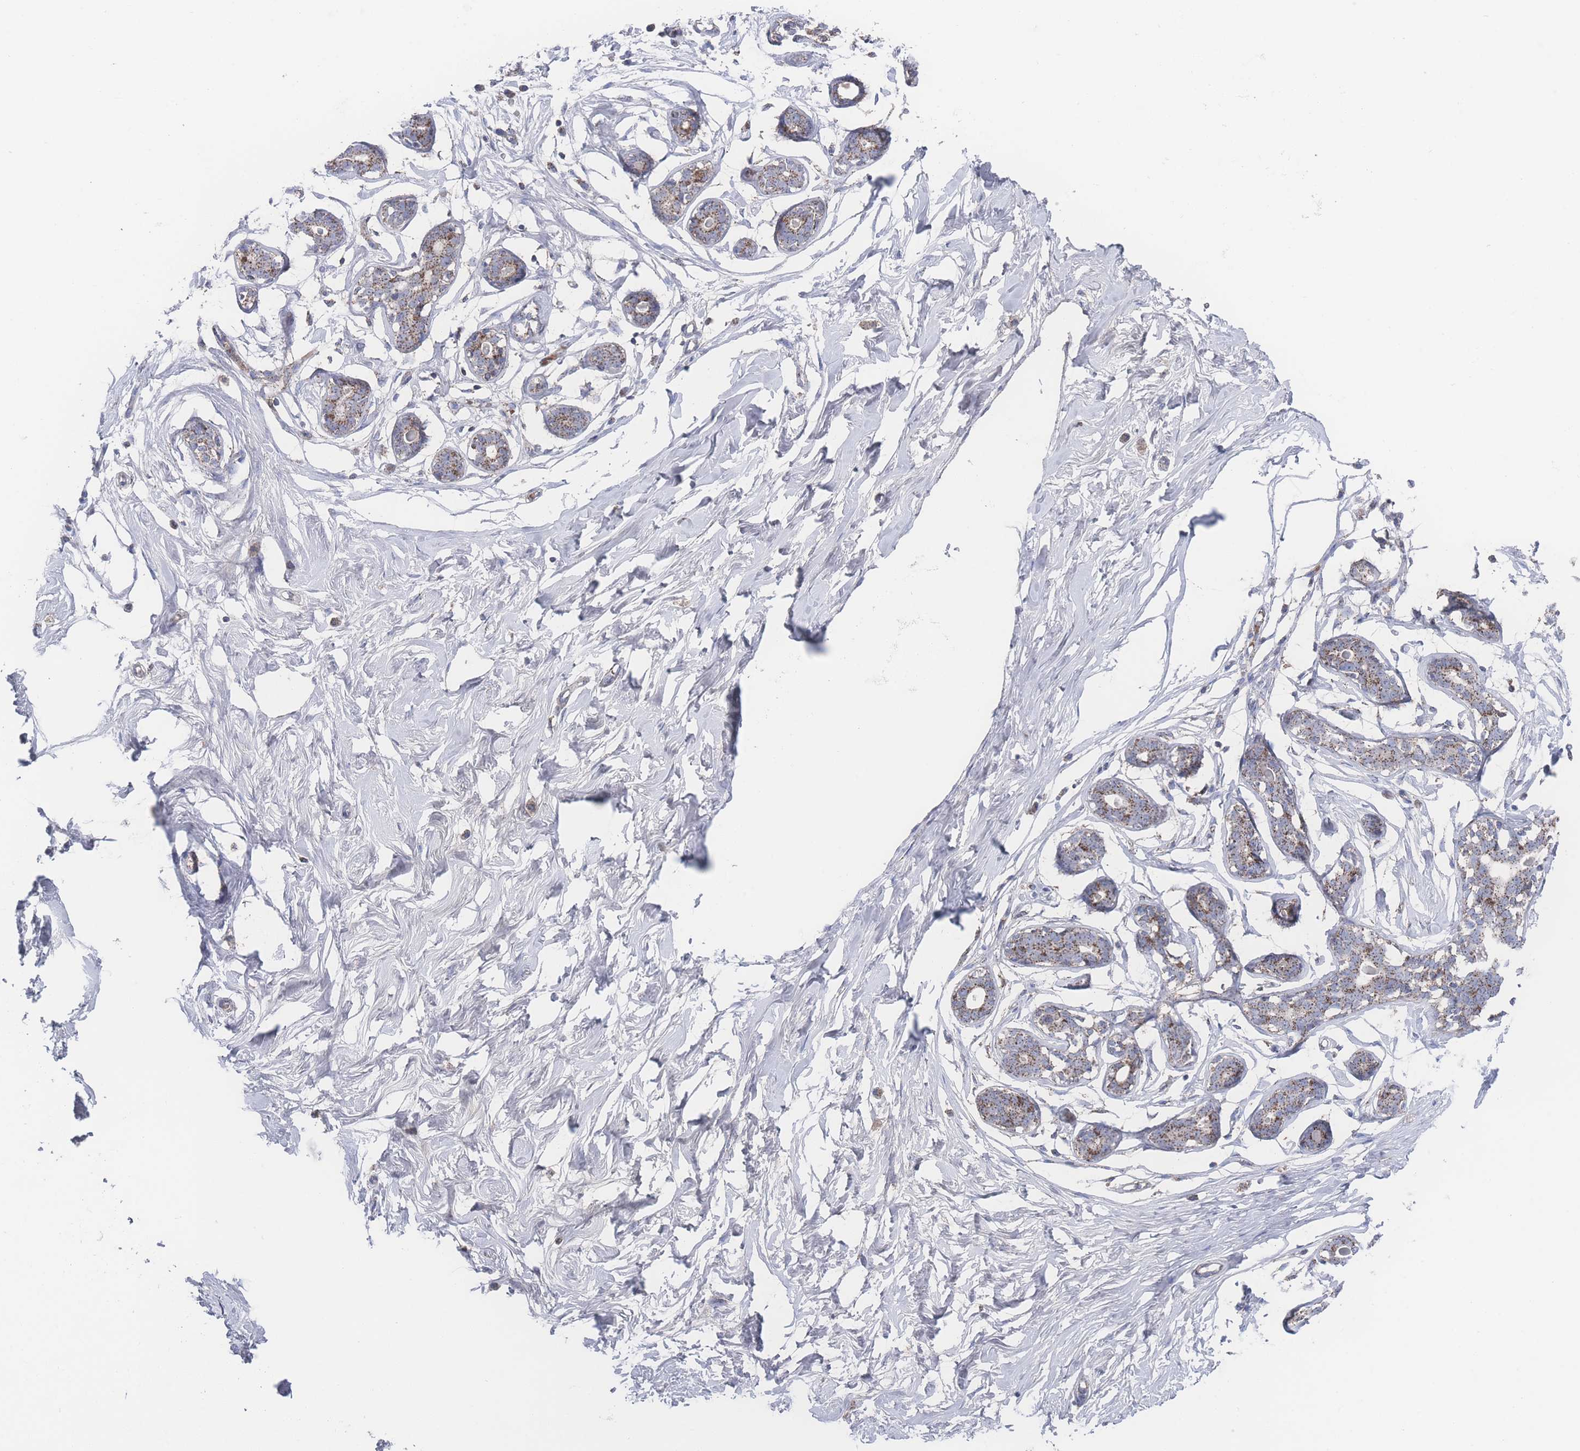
{"staining": {"intensity": "negative", "quantity": "none", "location": "none"}, "tissue": "breast", "cell_type": "Adipocytes", "image_type": "normal", "snomed": [{"axis": "morphology", "description": "Normal tissue, NOS"}, {"axis": "morphology", "description": "Adenoma, NOS"}, {"axis": "topography", "description": "Breast"}], "caption": "Human breast stained for a protein using IHC exhibits no staining in adipocytes.", "gene": "PEX14", "patient": {"sex": "female", "age": 23}}